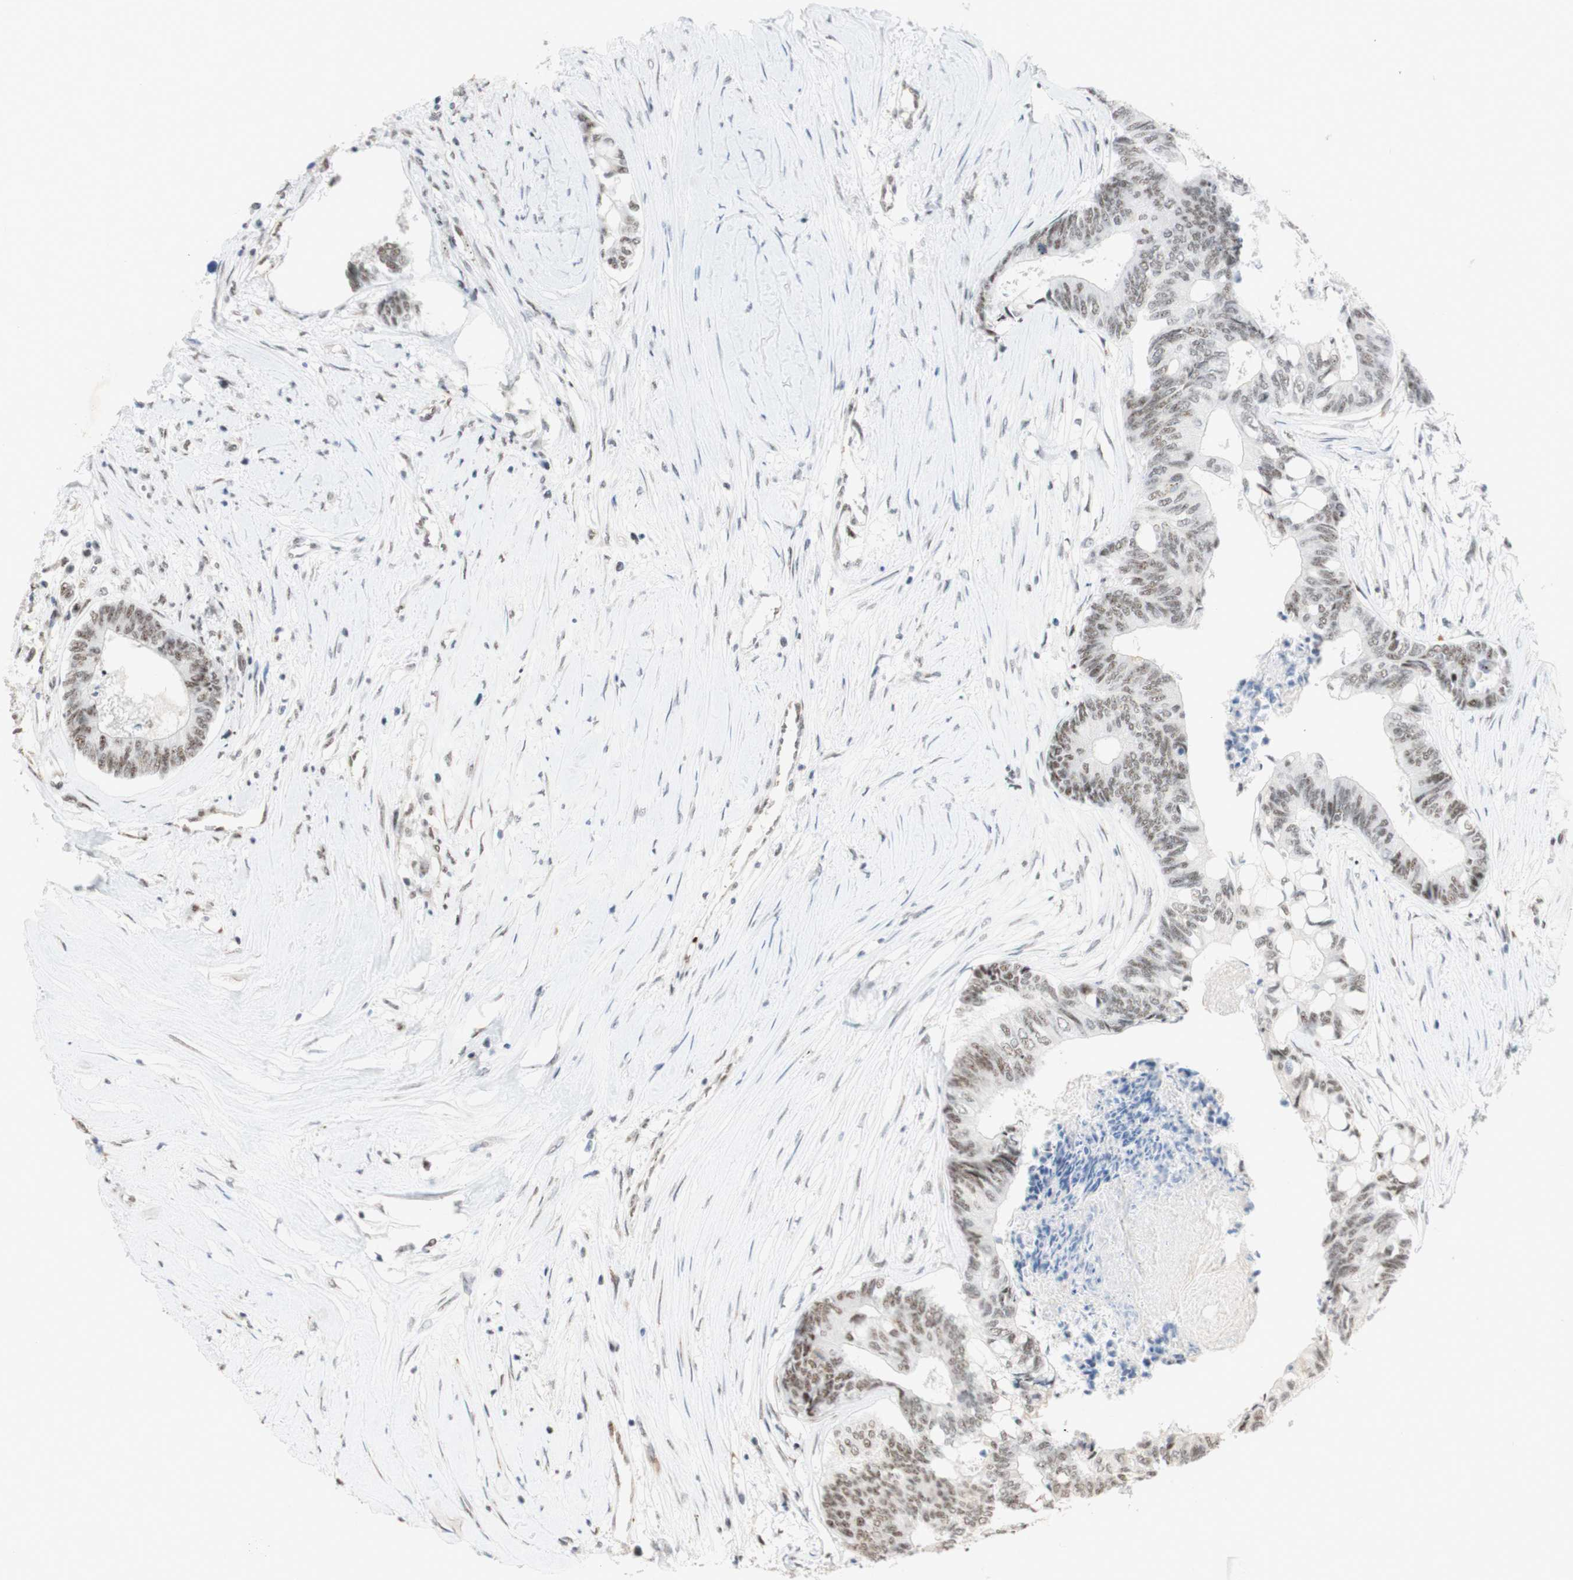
{"staining": {"intensity": "moderate", "quantity": "25%-75%", "location": "nuclear"}, "tissue": "colorectal cancer", "cell_type": "Tumor cells", "image_type": "cancer", "snomed": [{"axis": "morphology", "description": "Adenocarcinoma, NOS"}, {"axis": "topography", "description": "Rectum"}], "caption": "Colorectal cancer (adenocarcinoma) stained for a protein (brown) exhibits moderate nuclear positive expression in about 25%-75% of tumor cells.", "gene": "SAP18", "patient": {"sex": "male", "age": 63}}